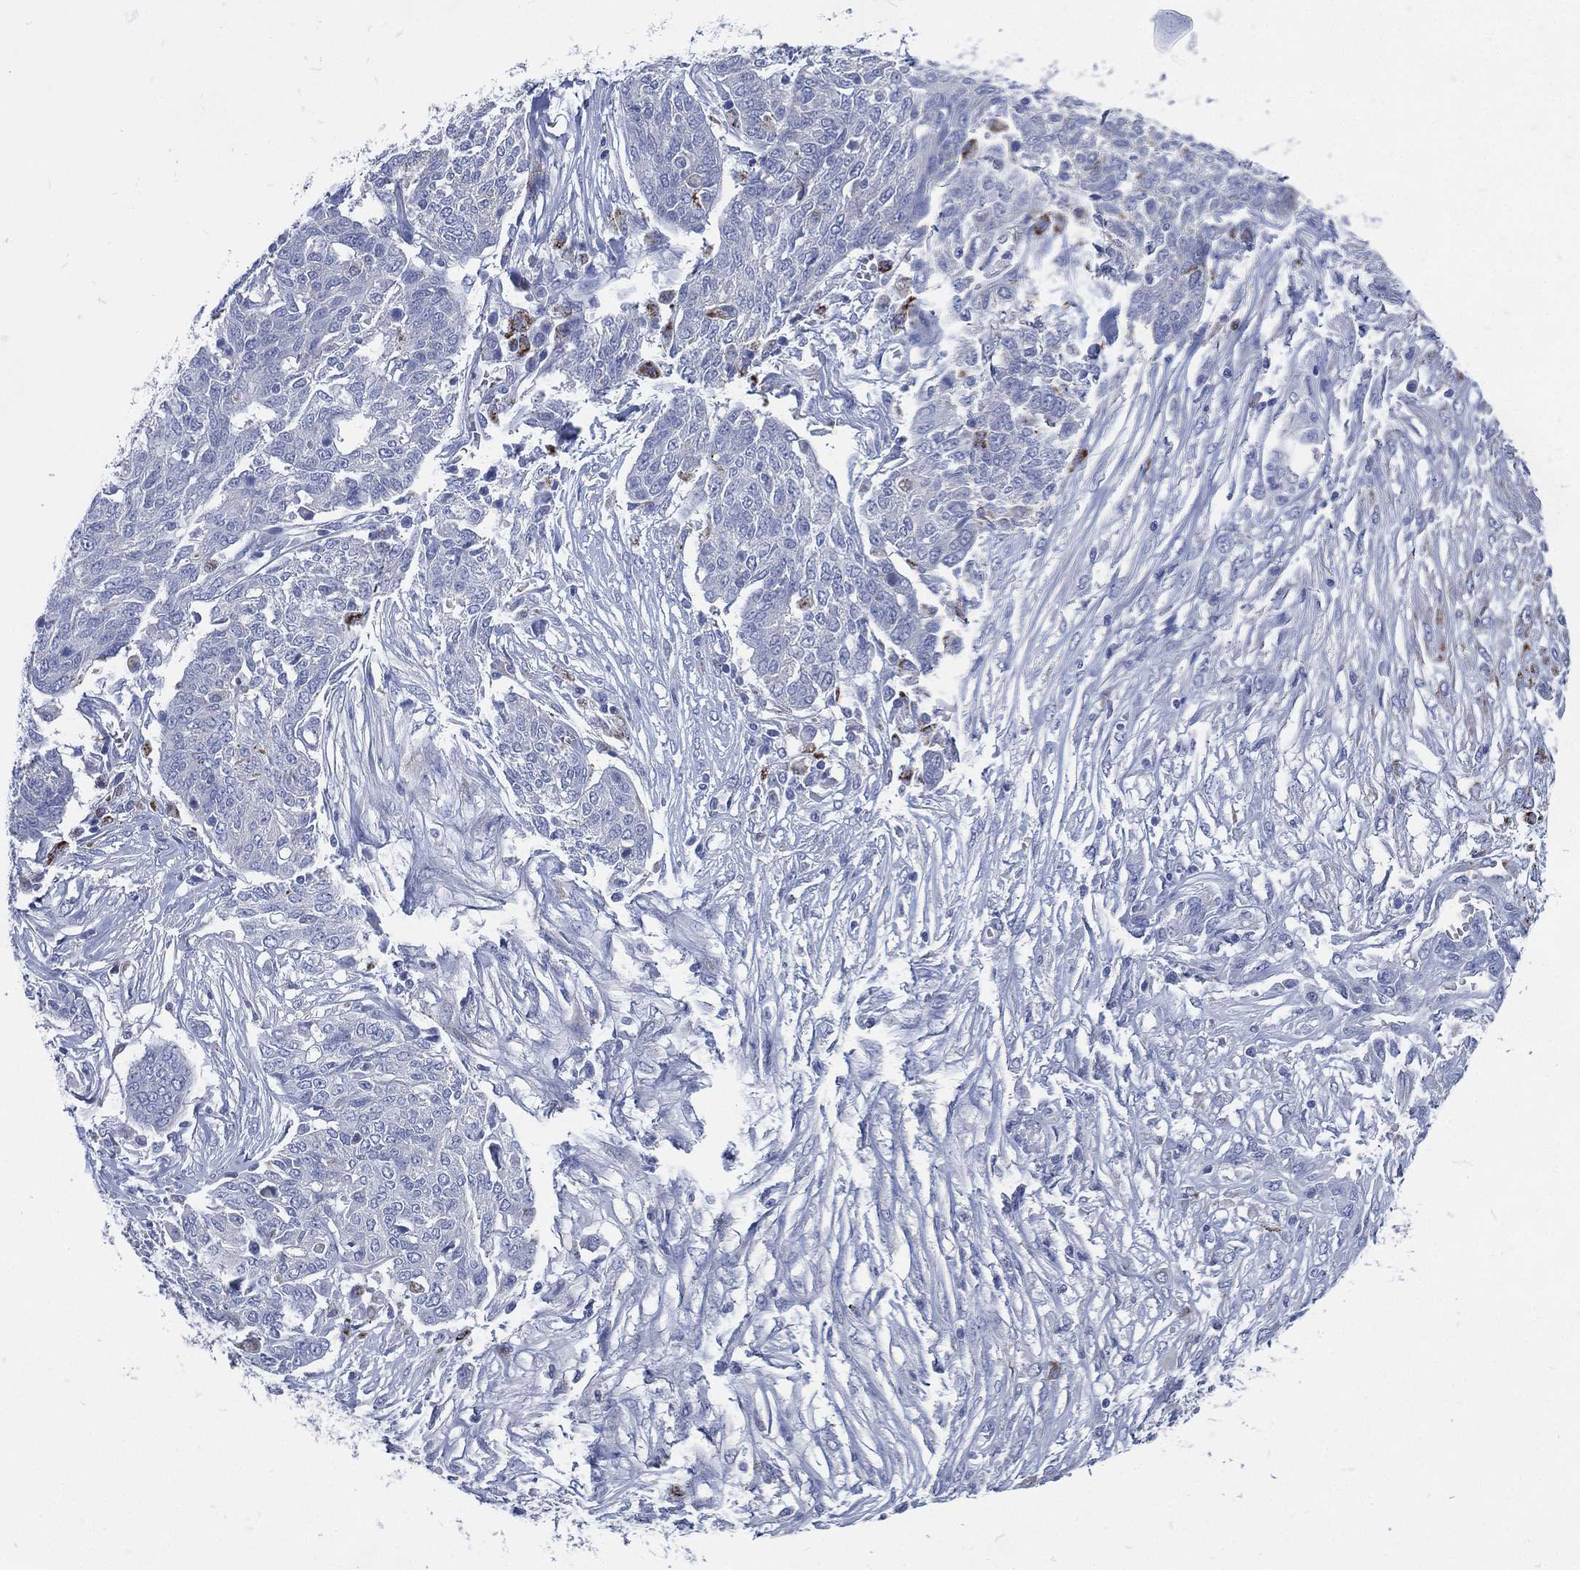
{"staining": {"intensity": "negative", "quantity": "none", "location": "none"}, "tissue": "ovarian cancer", "cell_type": "Tumor cells", "image_type": "cancer", "snomed": [{"axis": "morphology", "description": "Cystadenocarcinoma, serous, NOS"}, {"axis": "topography", "description": "Ovary"}], "caption": "This micrograph is of ovarian cancer stained with IHC to label a protein in brown with the nuclei are counter-stained blue. There is no expression in tumor cells.", "gene": "C5orf46", "patient": {"sex": "female", "age": 67}}